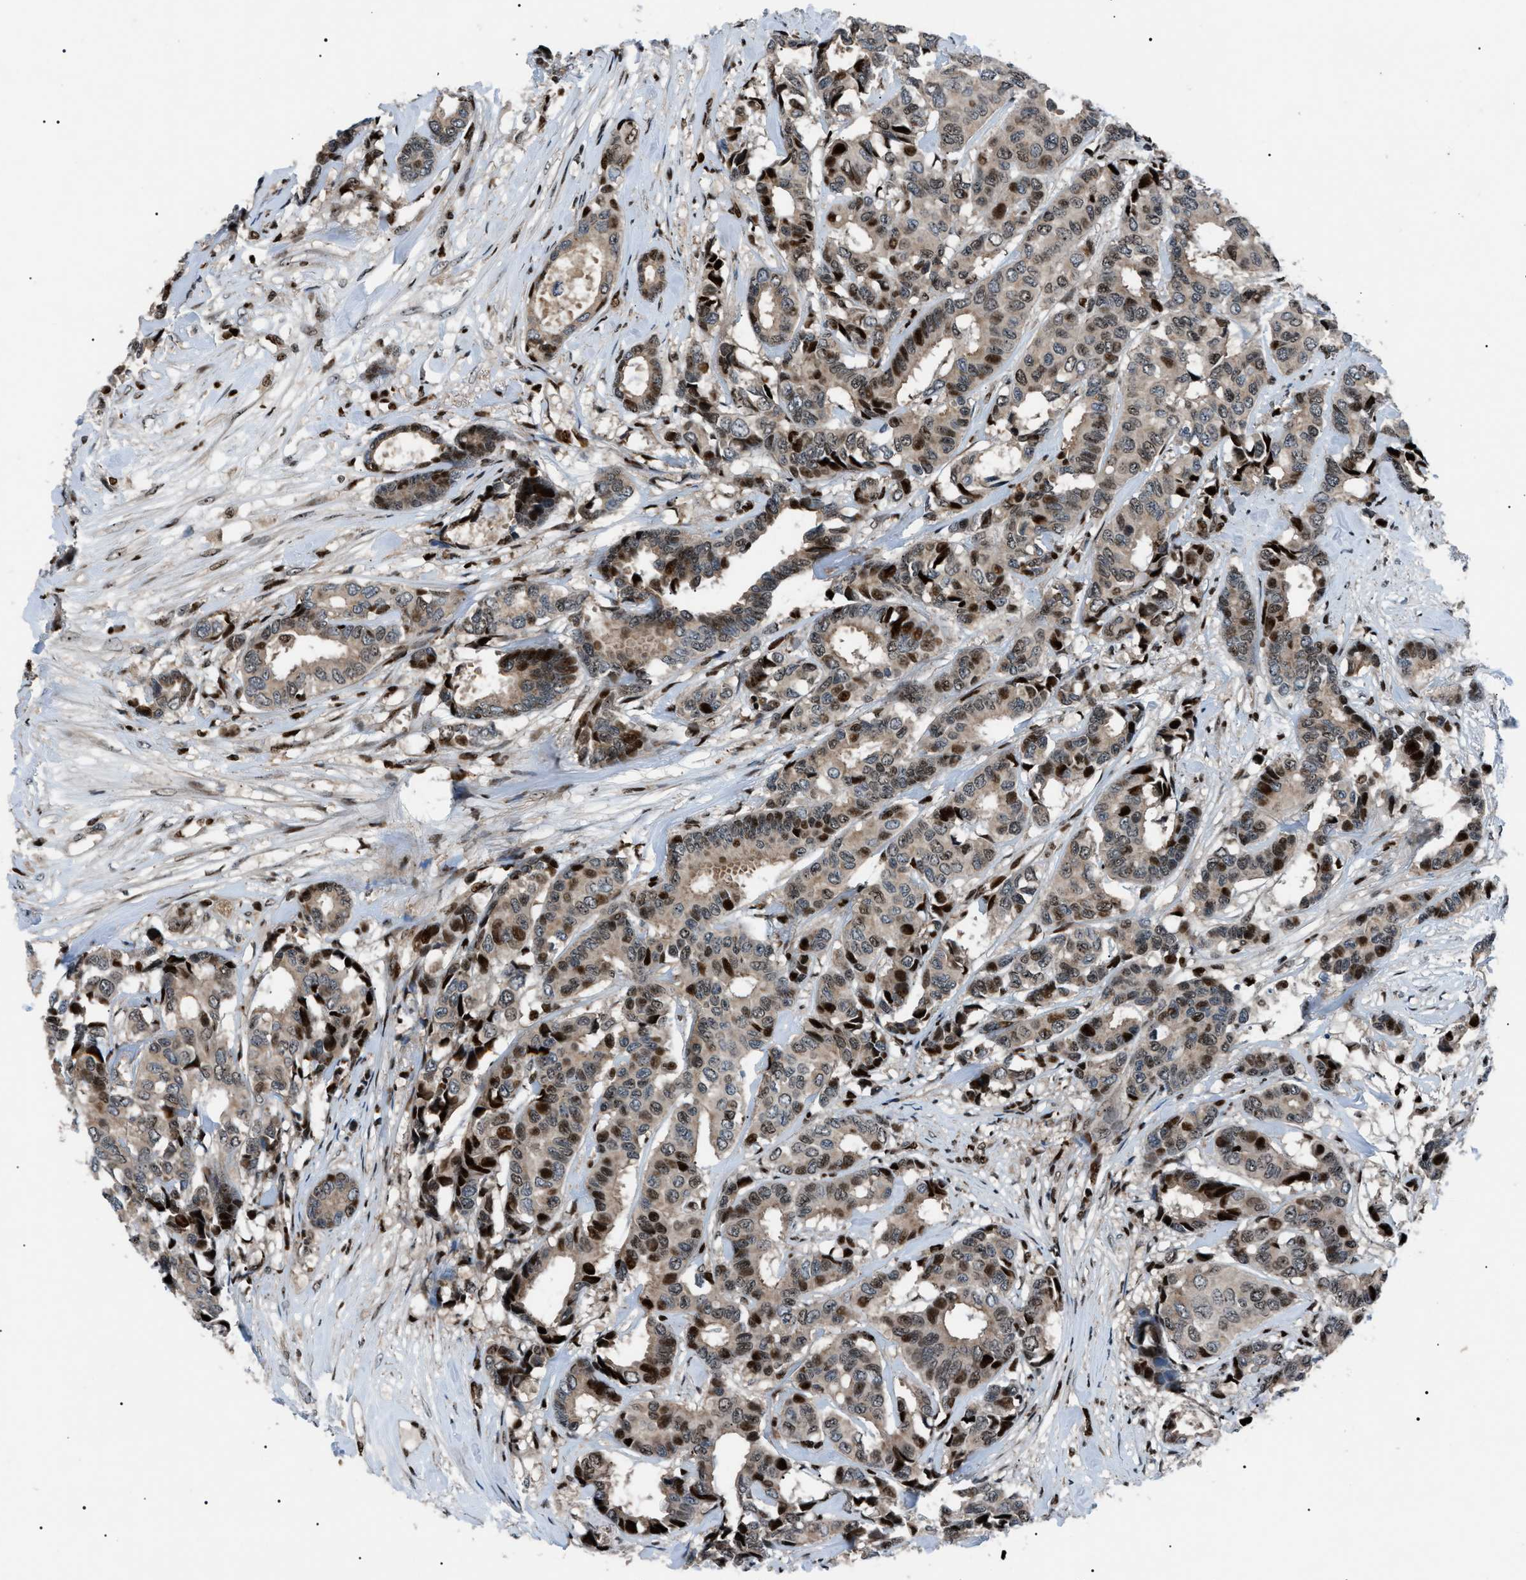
{"staining": {"intensity": "moderate", "quantity": "25%-75%", "location": "nuclear"}, "tissue": "breast cancer", "cell_type": "Tumor cells", "image_type": "cancer", "snomed": [{"axis": "morphology", "description": "Duct carcinoma"}, {"axis": "topography", "description": "Breast"}], "caption": "About 25%-75% of tumor cells in human breast cancer (intraductal carcinoma) show moderate nuclear protein staining as visualized by brown immunohistochemical staining.", "gene": "PRKX", "patient": {"sex": "female", "age": 87}}